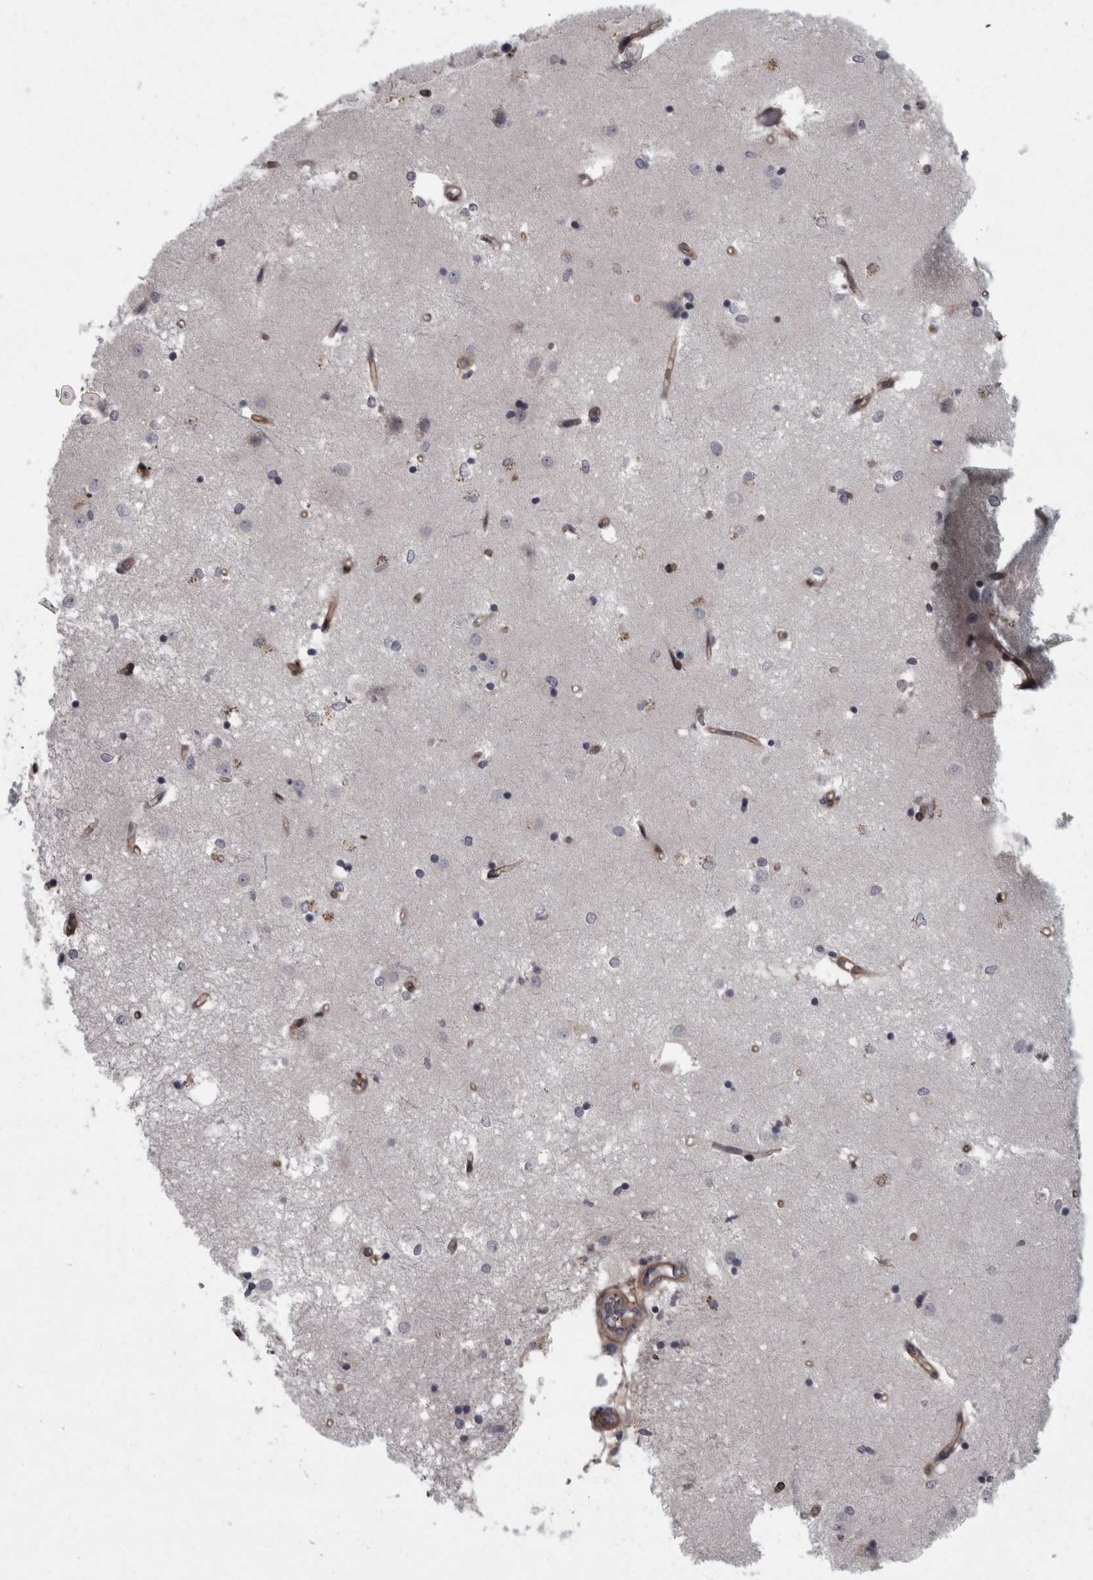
{"staining": {"intensity": "negative", "quantity": "none", "location": "none"}, "tissue": "caudate", "cell_type": "Glial cells", "image_type": "normal", "snomed": [{"axis": "morphology", "description": "Normal tissue, NOS"}, {"axis": "topography", "description": "Lateral ventricle wall"}], "caption": "Immunohistochemistry (IHC) image of unremarkable caudate stained for a protein (brown), which reveals no positivity in glial cells.", "gene": "RSU1", "patient": {"sex": "male", "age": 45}}